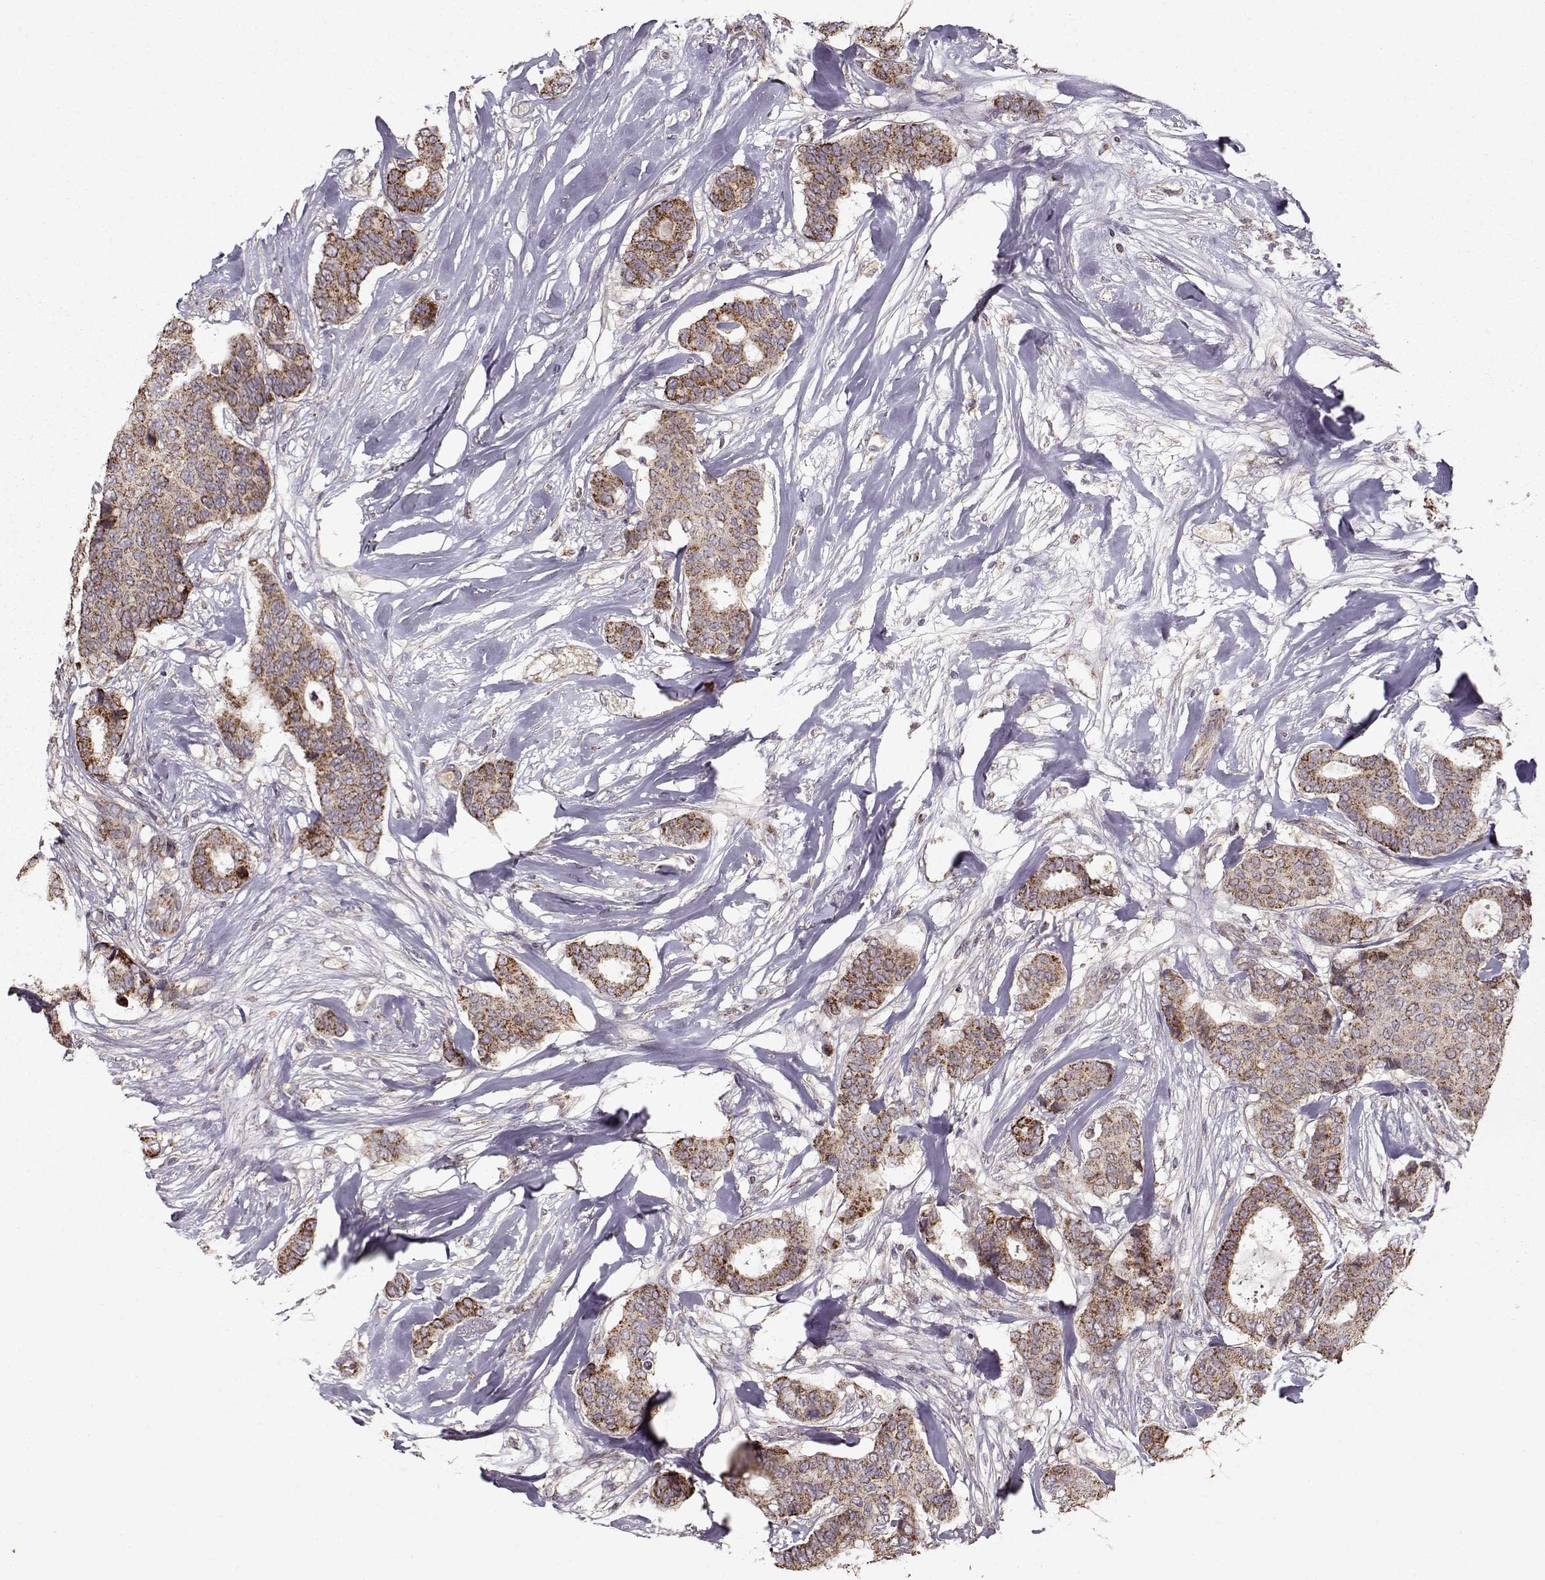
{"staining": {"intensity": "strong", "quantity": ">75%", "location": "cytoplasmic/membranous"}, "tissue": "breast cancer", "cell_type": "Tumor cells", "image_type": "cancer", "snomed": [{"axis": "morphology", "description": "Duct carcinoma"}, {"axis": "topography", "description": "Breast"}], "caption": "Immunohistochemistry (DAB) staining of breast cancer demonstrates strong cytoplasmic/membranous protein expression in approximately >75% of tumor cells. The protein is stained brown, and the nuclei are stained in blue (DAB (3,3'-diaminobenzidine) IHC with brightfield microscopy, high magnification).", "gene": "CMTM3", "patient": {"sex": "female", "age": 75}}